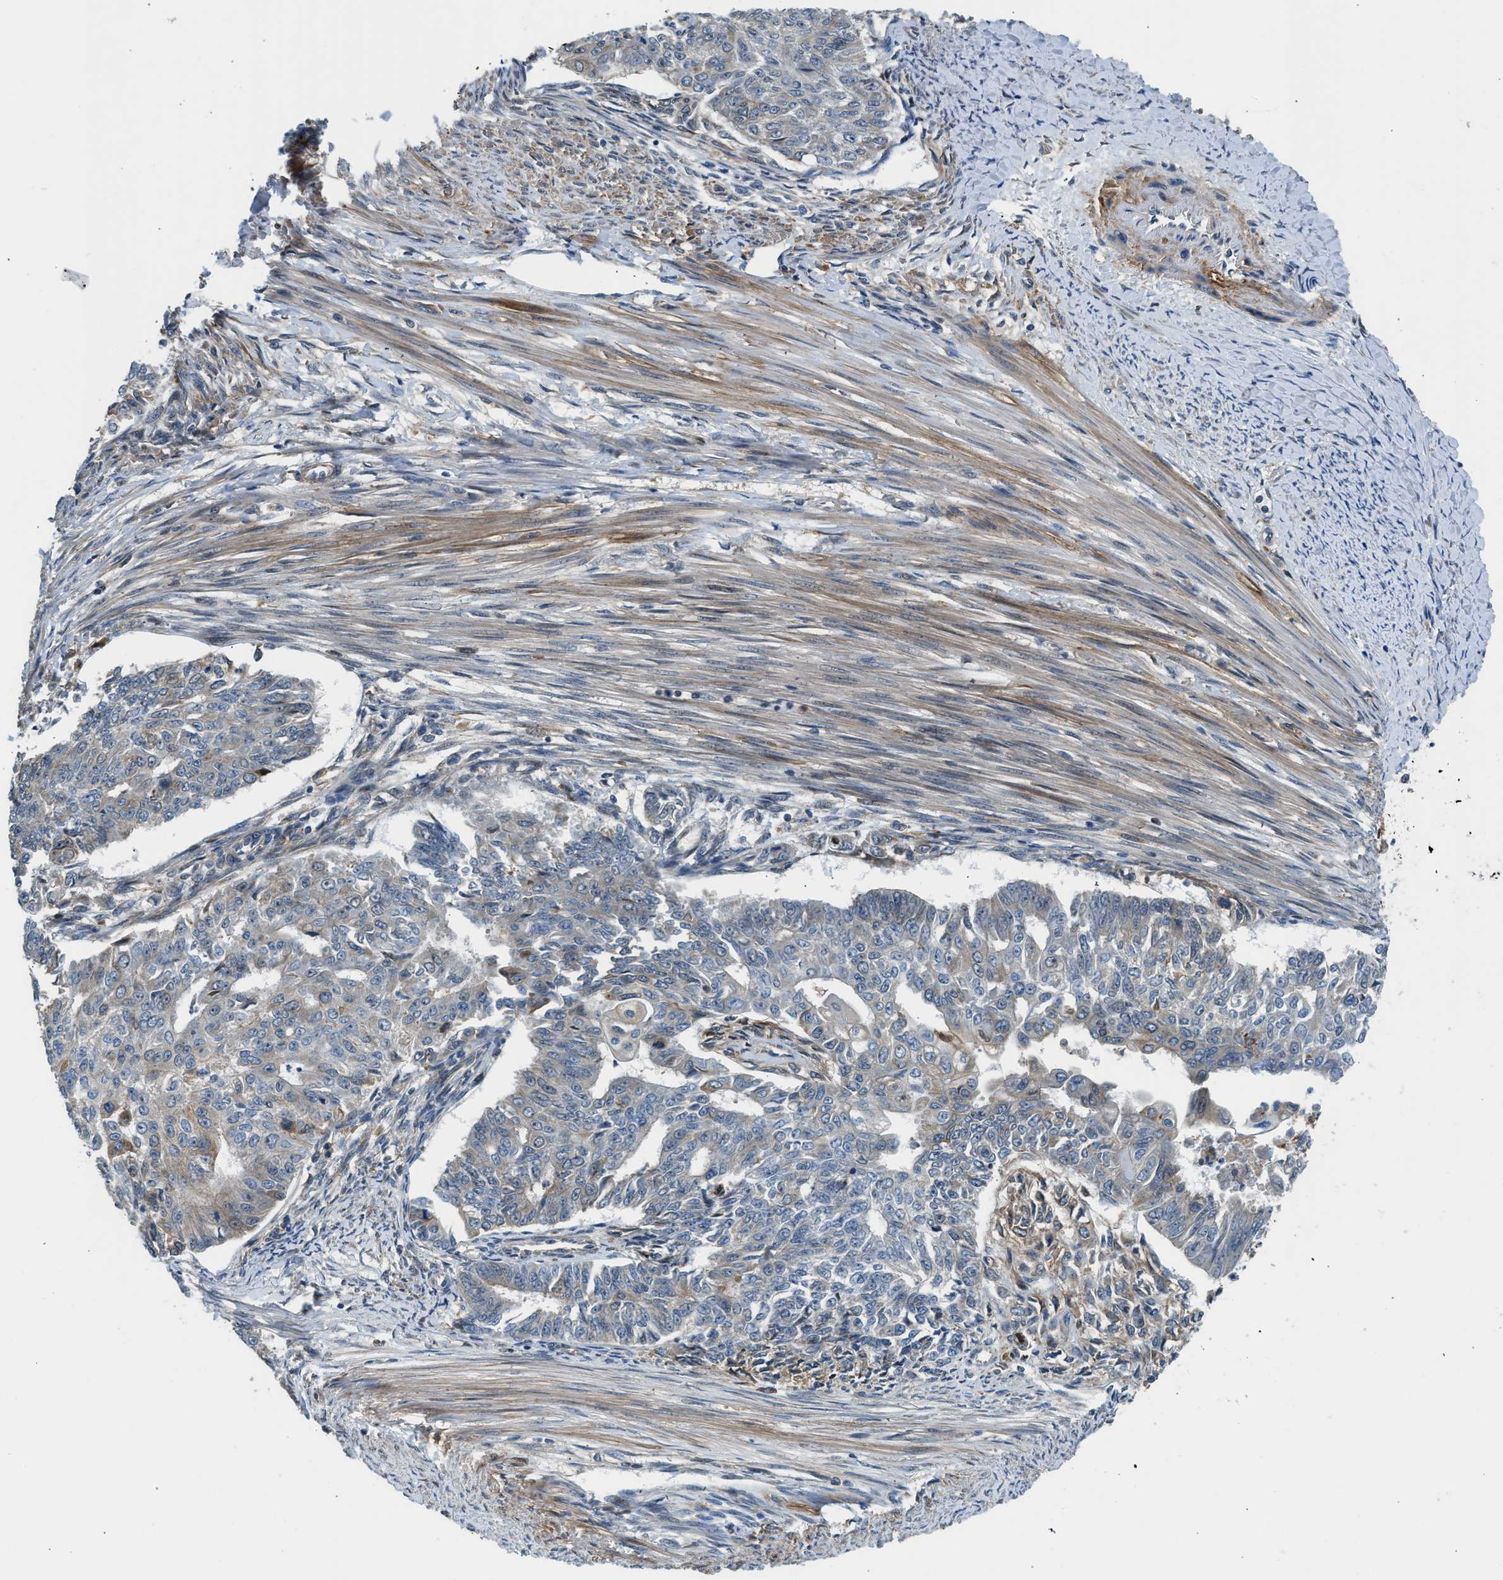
{"staining": {"intensity": "weak", "quantity": "<25%", "location": "cytoplasmic/membranous"}, "tissue": "endometrial cancer", "cell_type": "Tumor cells", "image_type": "cancer", "snomed": [{"axis": "morphology", "description": "Adenocarcinoma, NOS"}, {"axis": "topography", "description": "Endometrium"}], "caption": "Tumor cells show no significant protein positivity in endometrial cancer.", "gene": "RETREG3", "patient": {"sex": "female", "age": 32}}